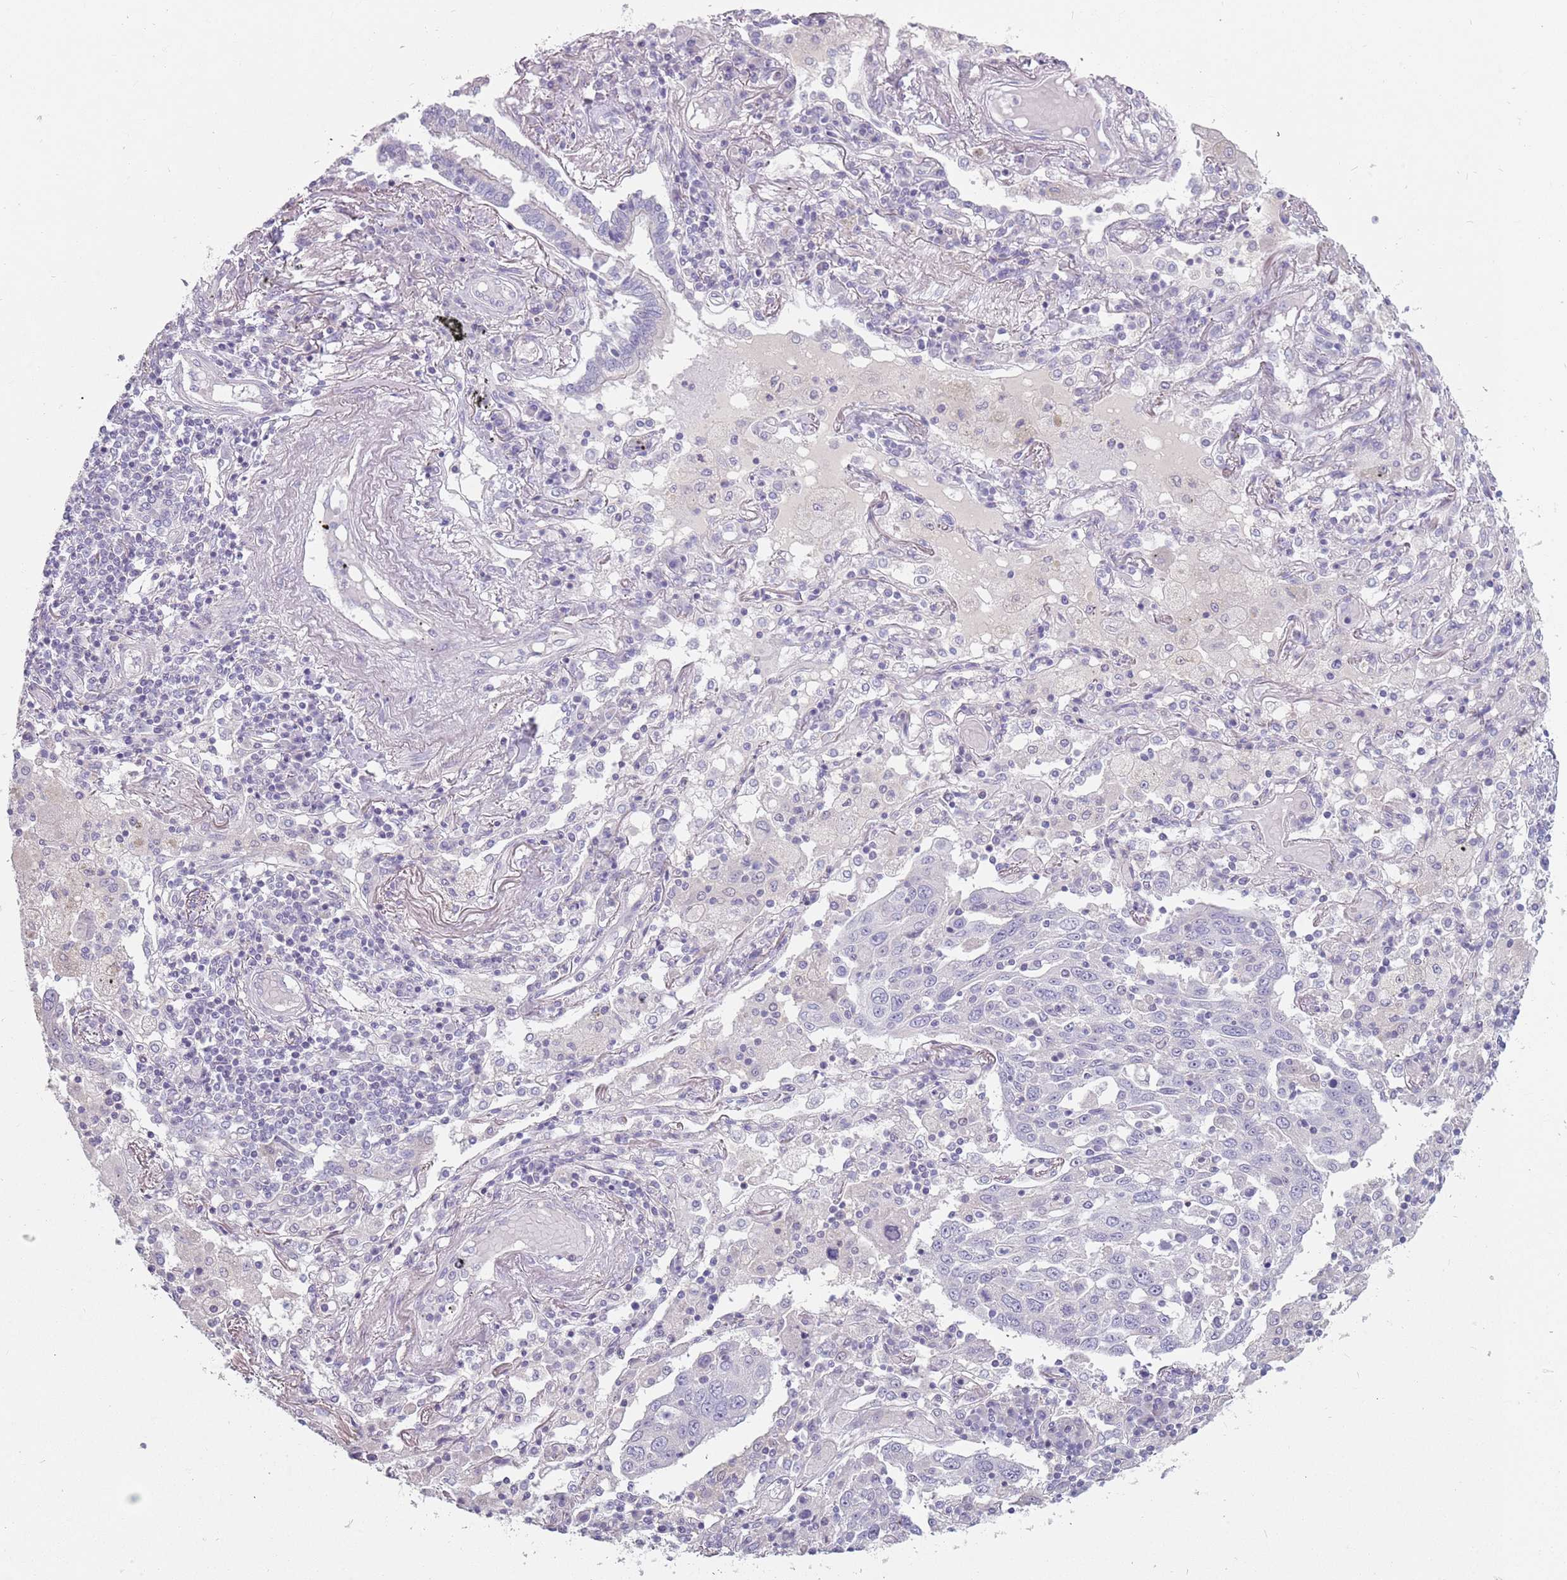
{"staining": {"intensity": "negative", "quantity": "none", "location": "none"}, "tissue": "lung cancer", "cell_type": "Tumor cells", "image_type": "cancer", "snomed": [{"axis": "morphology", "description": "Squamous cell carcinoma, NOS"}, {"axis": "topography", "description": "Lung"}], "caption": "High magnification brightfield microscopy of squamous cell carcinoma (lung) stained with DAB (3,3'-diaminobenzidine) (brown) and counterstained with hematoxylin (blue): tumor cells show no significant positivity.", "gene": "DDX4", "patient": {"sex": "male", "age": 65}}